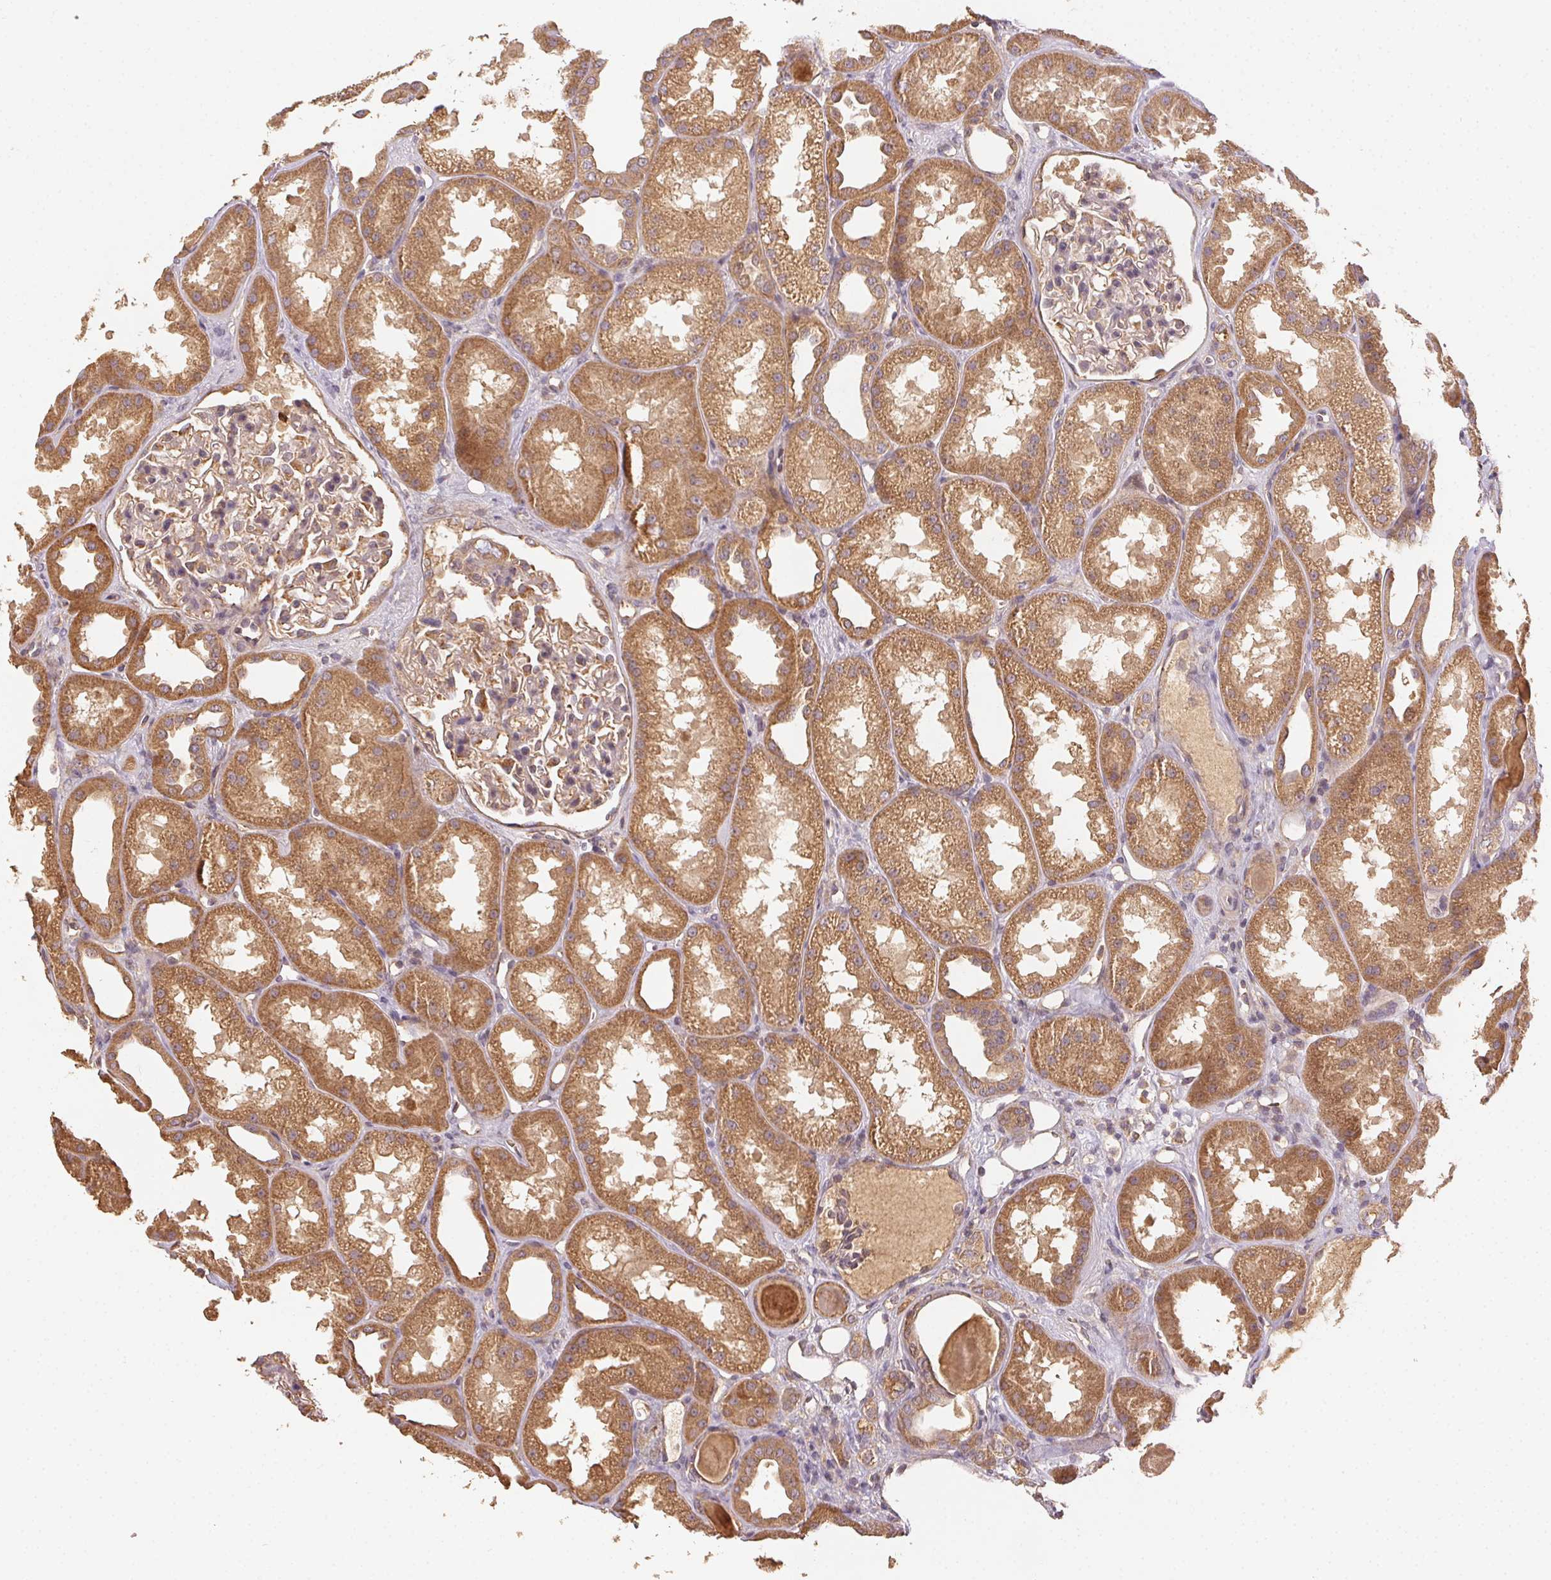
{"staining": {"intensity": "weak", "quantity": ">75%", "location": "cytoplasmic/membranous"}, "tissue": "kidney", "cell_type": "Cells in glomeruli", "image_type": "normal", "snomed": [{"axis": "morphology", "description": "Normal tissue, NOS"}, {"axis": "topography", "description": "Kidney"}], "caption": "Weak cytoplasmic/membranous protein staining is appreciated in about >75% of cells in glomeruli in kidney.", "gene": "RALA", "patient": {"sex": "male", "age": 61}}